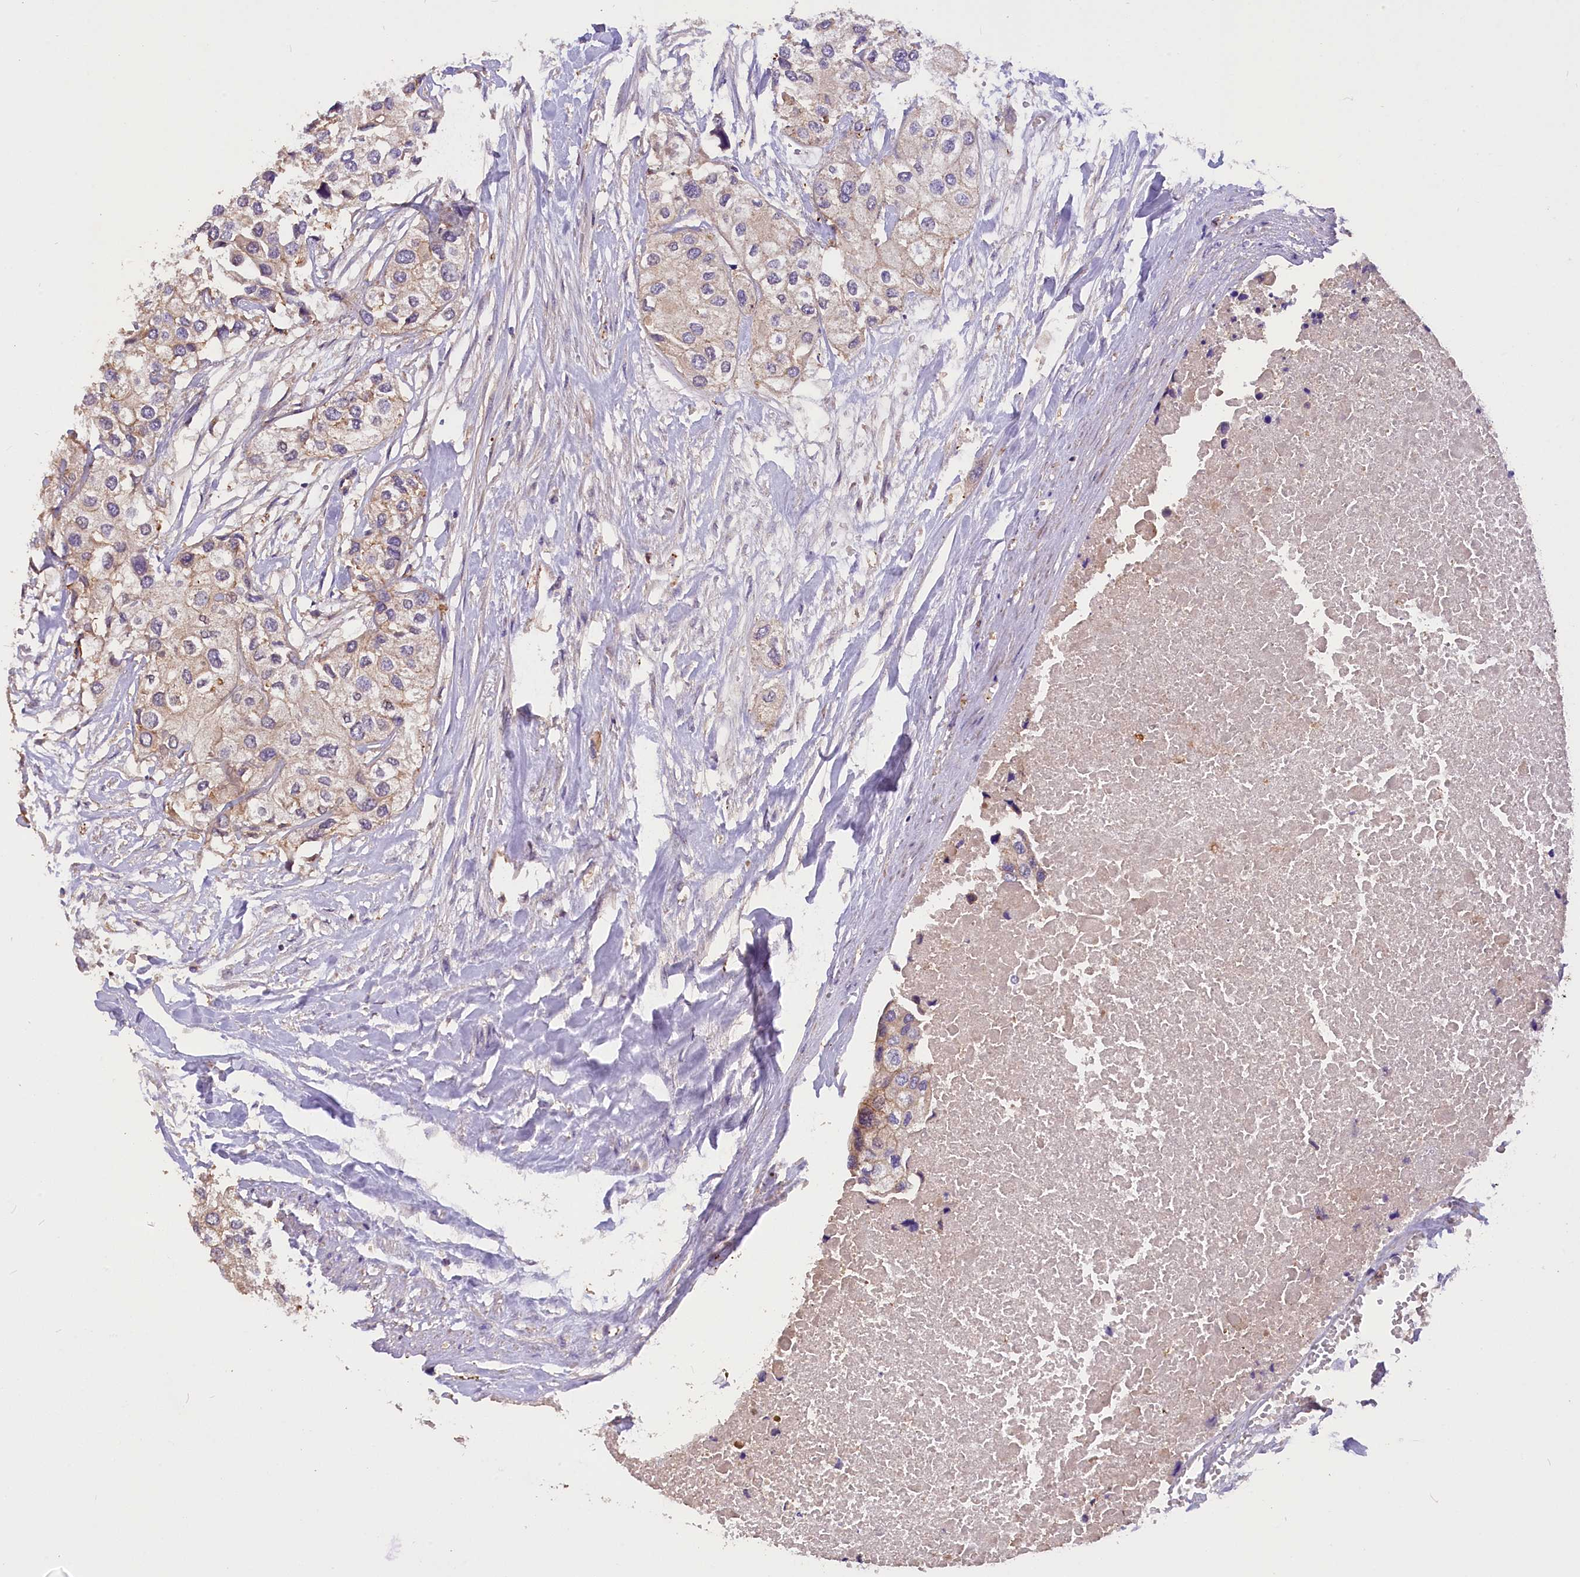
{"staining": {"intensity": "negative", "quantity": "none", "location": "none"}, "tissue": "urothelial cancer", "cell_type": "Tumor cells", "image_type": "cancer", "snomed": [{"axis": "morphology", "description": "Urothelial carcinoma, High grade"}, {"axis": "topography", "description": "Urinary bladder"}], "caption": "The image displays no significant staining in tumor cells of urothelial cancer.", "gene": "ERMARD", "patient": {"sex": "male", "age": 64}}